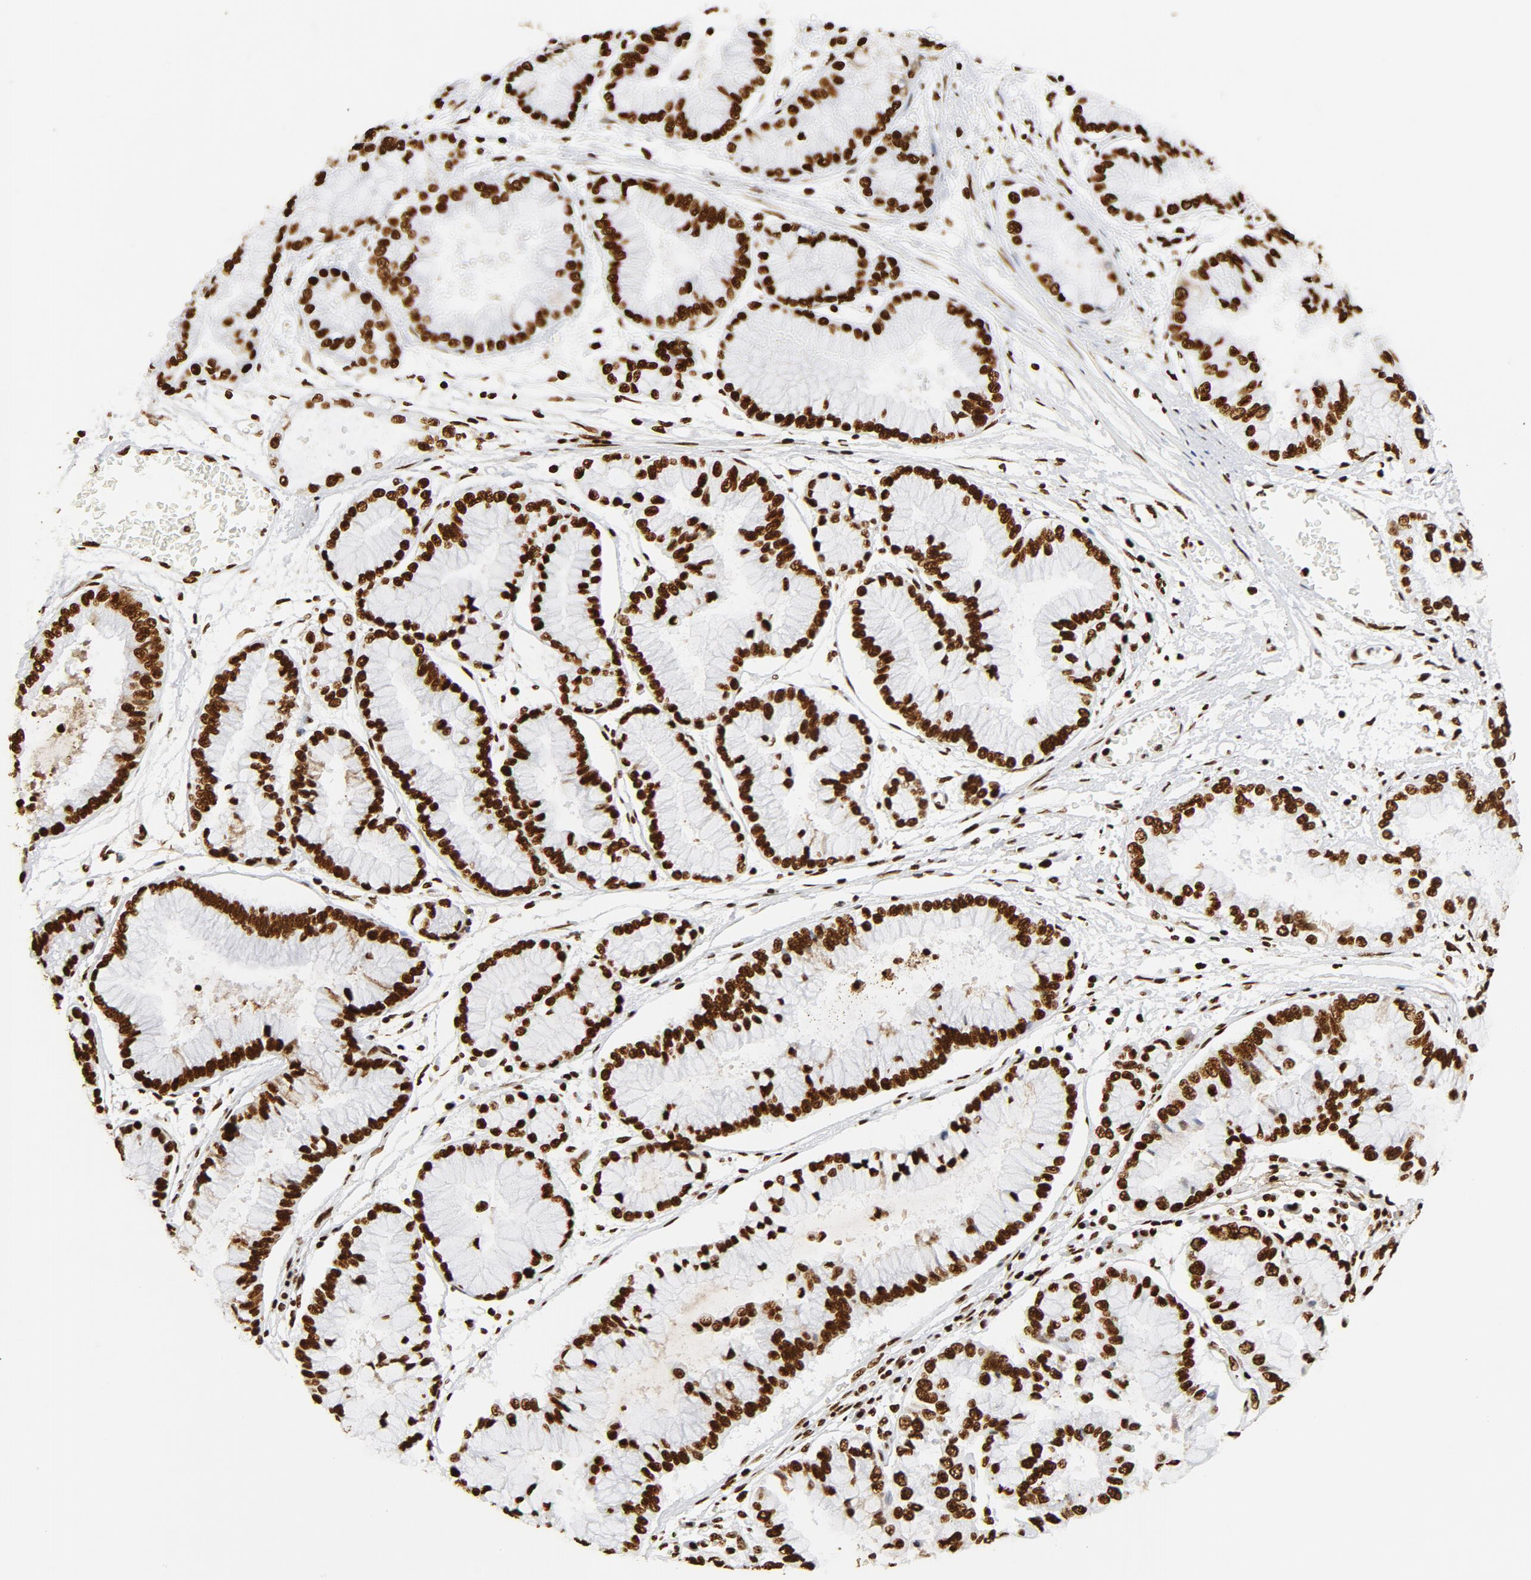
{"staining": {"intensity": "strong", "quantity": ">75%", "location": "nuclear"}, "tissue": "liver cancer", "cell_type": "Tumor cells", "image_type": "cancer", "snomed": [{"axis": "morphology", "description": "Cholangiocarcinoma"}, {"axis": "topography", "description": "Liver"}], "caption": "Strong nuclear protein positivity is identified in about >75% of tumor cells in liver cancer.", "gene": "XRCC6", "patient": {"sex": "female", "age": 79}}